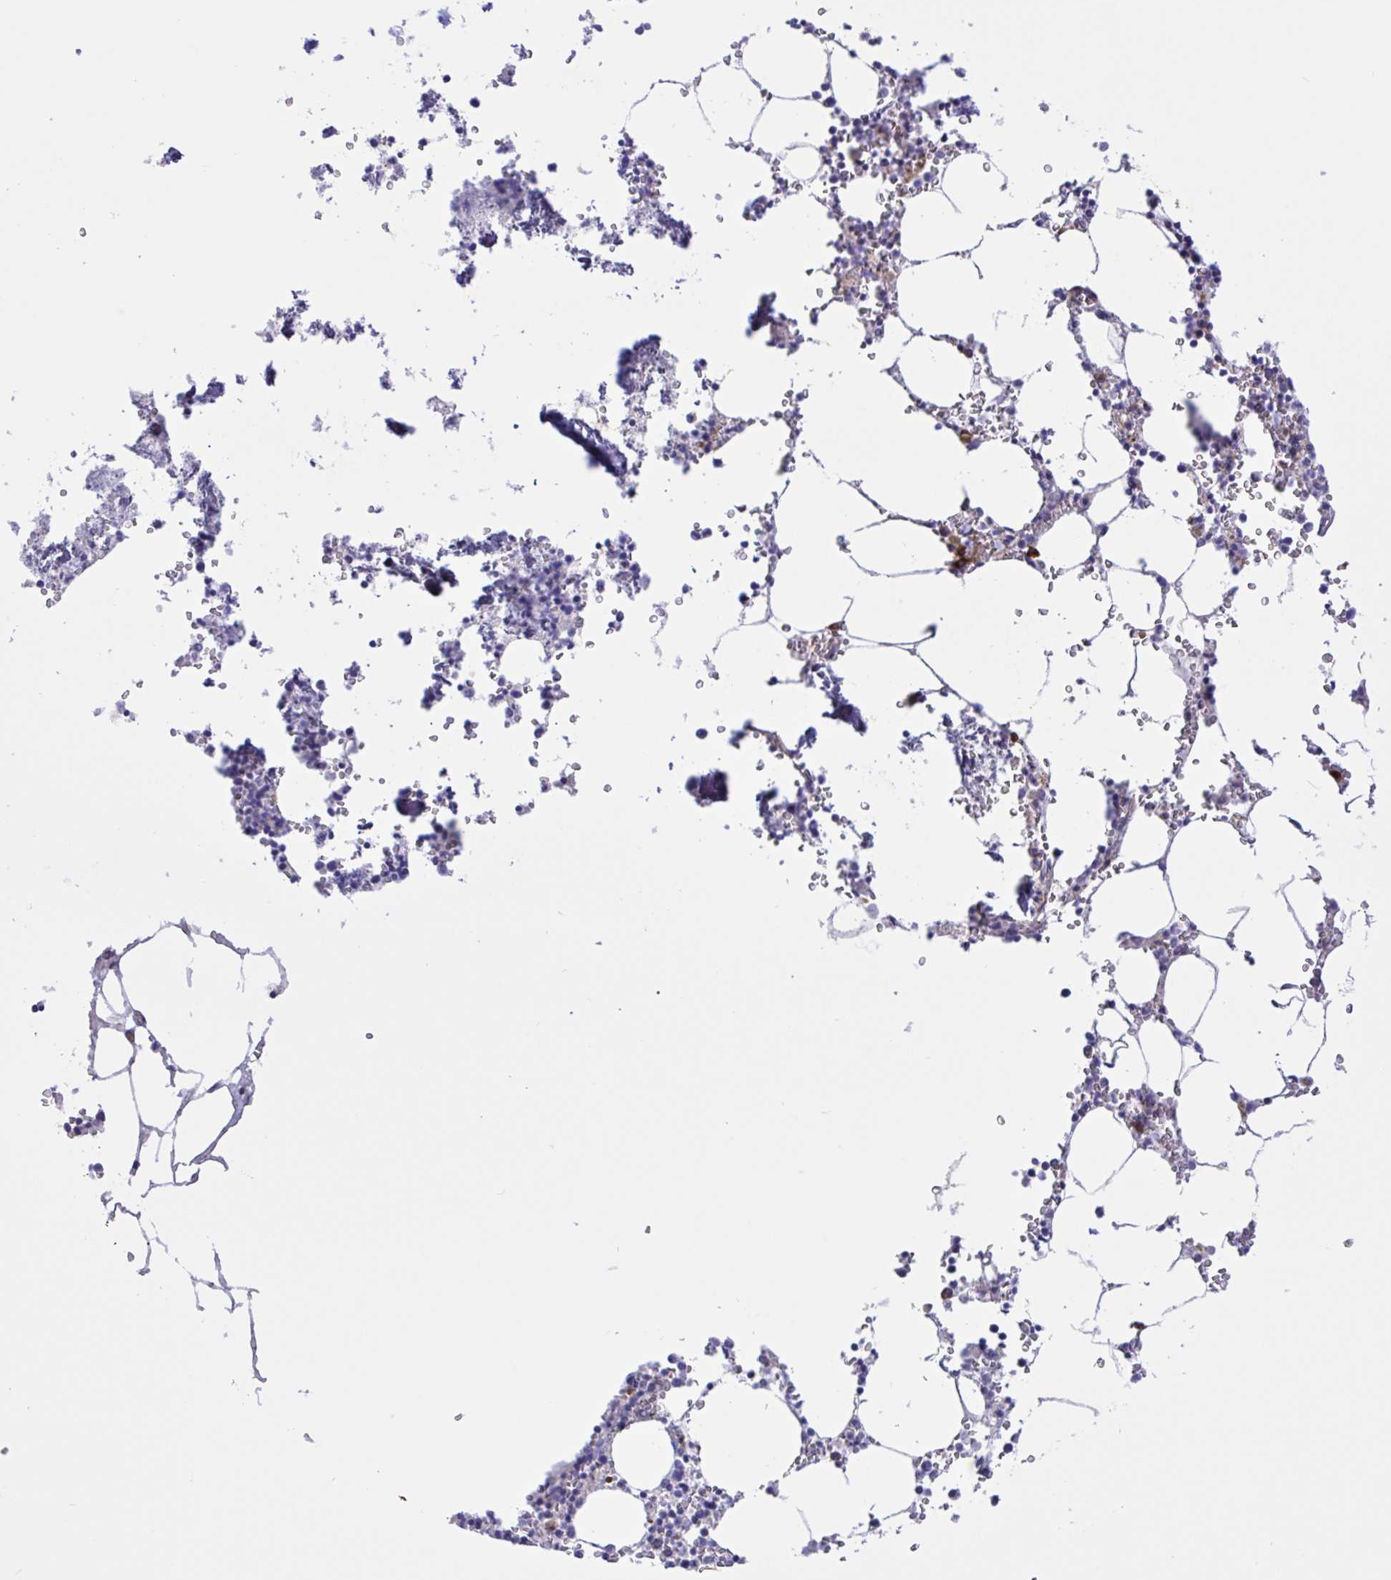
{"staining": {"intensity": "strong", "quantity": "<25%", "location": "cytoplasmic/membranous"}, "tissue": "bone marrow", "cell_type": "Hematopoietic cells", "image_type": "normal", "snomed": [{"axis": "morphology", "description": "Normal tissue, NOS"}, {"axis": "topography", "description": "Bone marrow"}], "caption": "Hematopoietic cells demonstrate strong cytoplasmic/membranous expression in about <25% of cells in unremarkable bone marrow. Using DAB (3,3'-diaminobenzidine) (brown) and hematoxylin (blue) stains, captured at high magnification using brightfield microscopy.", "gene": "DSC3", "patient": {"sex": "male", "age": 54}}